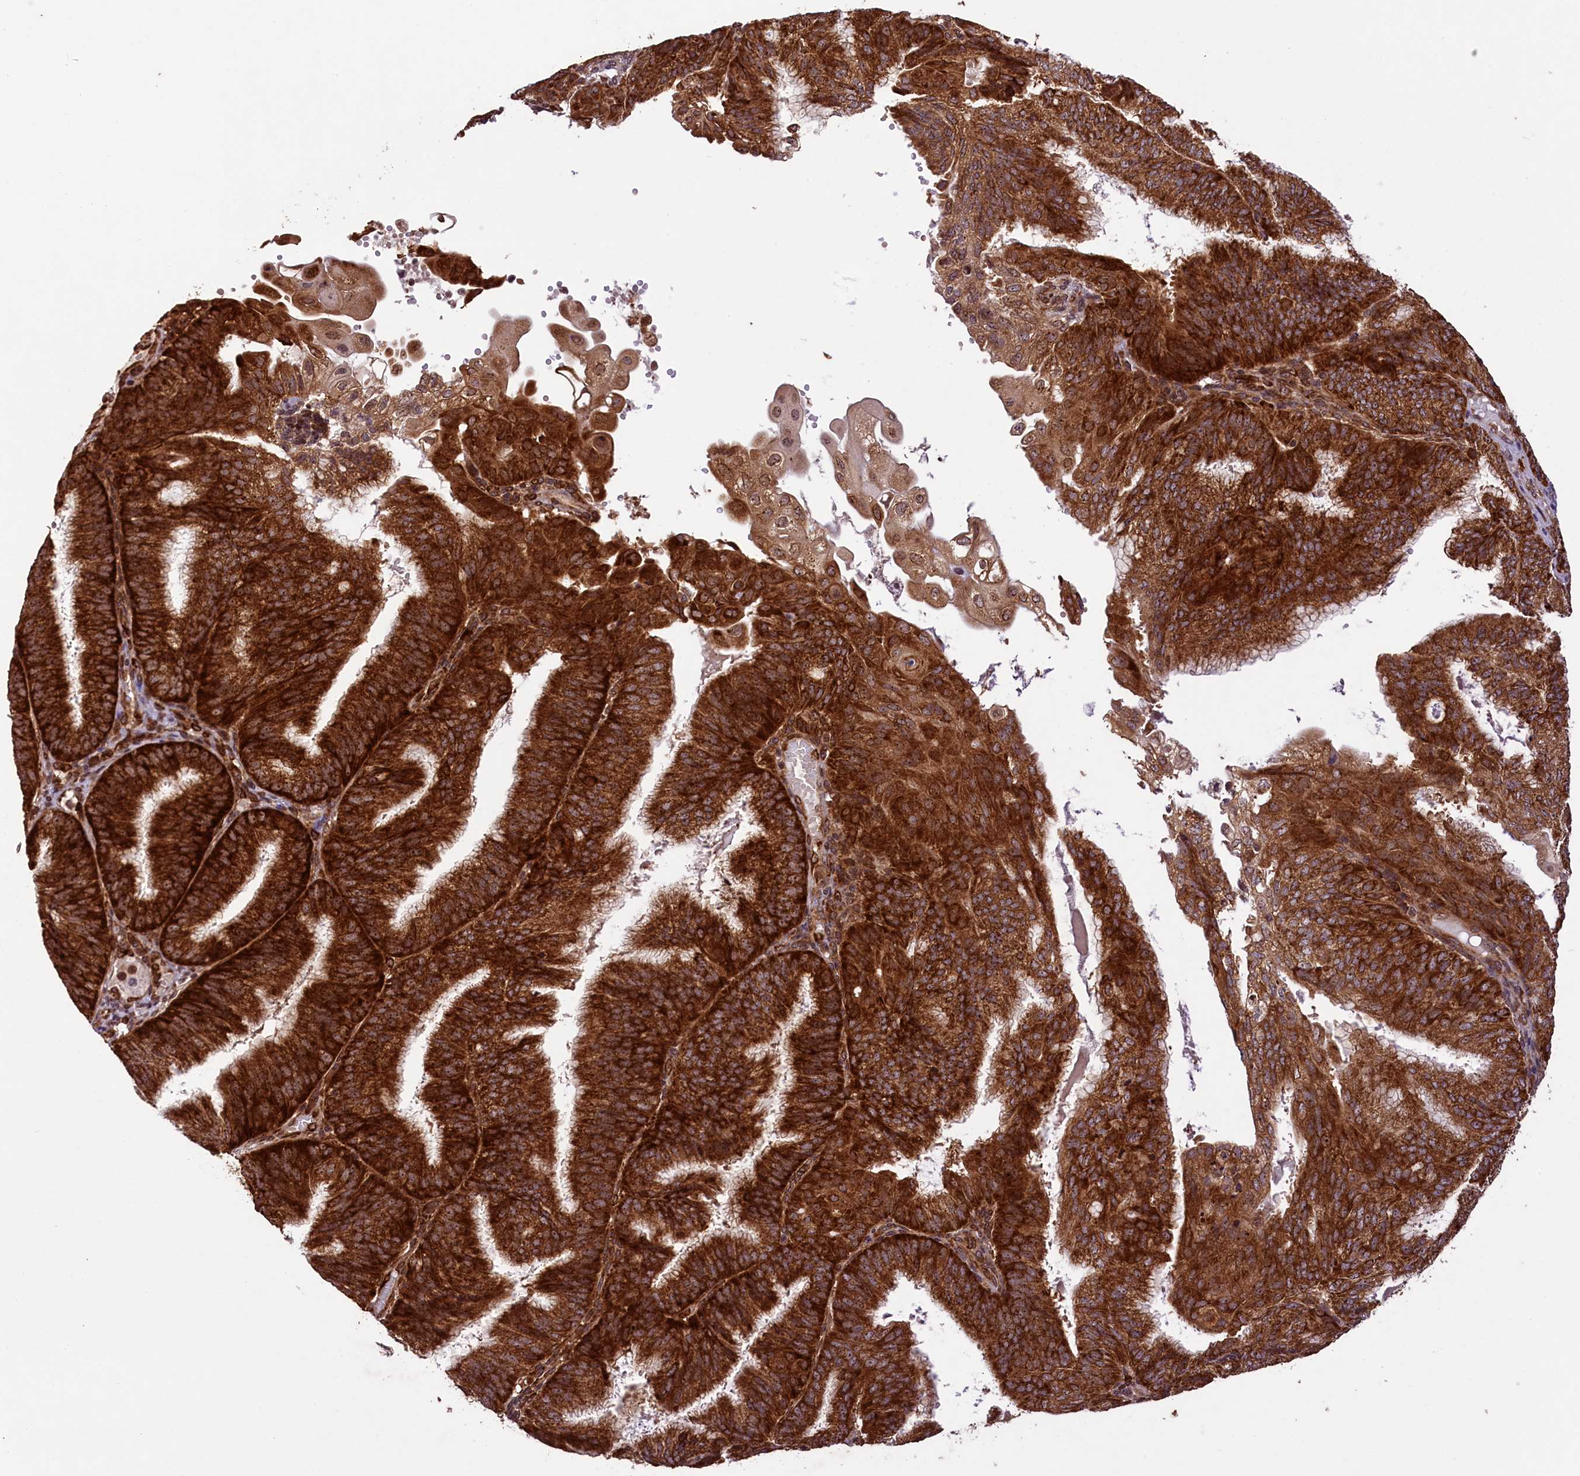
{"staining": {"intensity": "strong", "quantity": ">75%", "location": "cytoplasmic/membranous"}, "tissue": "endometrial cancer", "cell_type": "Tumor cells", "image_type": "cancer", "snomed": [{"axis": "morphology", "description": "Adenocarcinoma, NOS"}, {"axis": "topography", "description": "Endometrium"}], "caption": "IHC of endometrial cancer displays high levels of strong cytoplasmic/membranous positivity in approximately >75% of tumor cells.", "gene": "LARP4", "patient": {"sex": "female", "age": 49}}